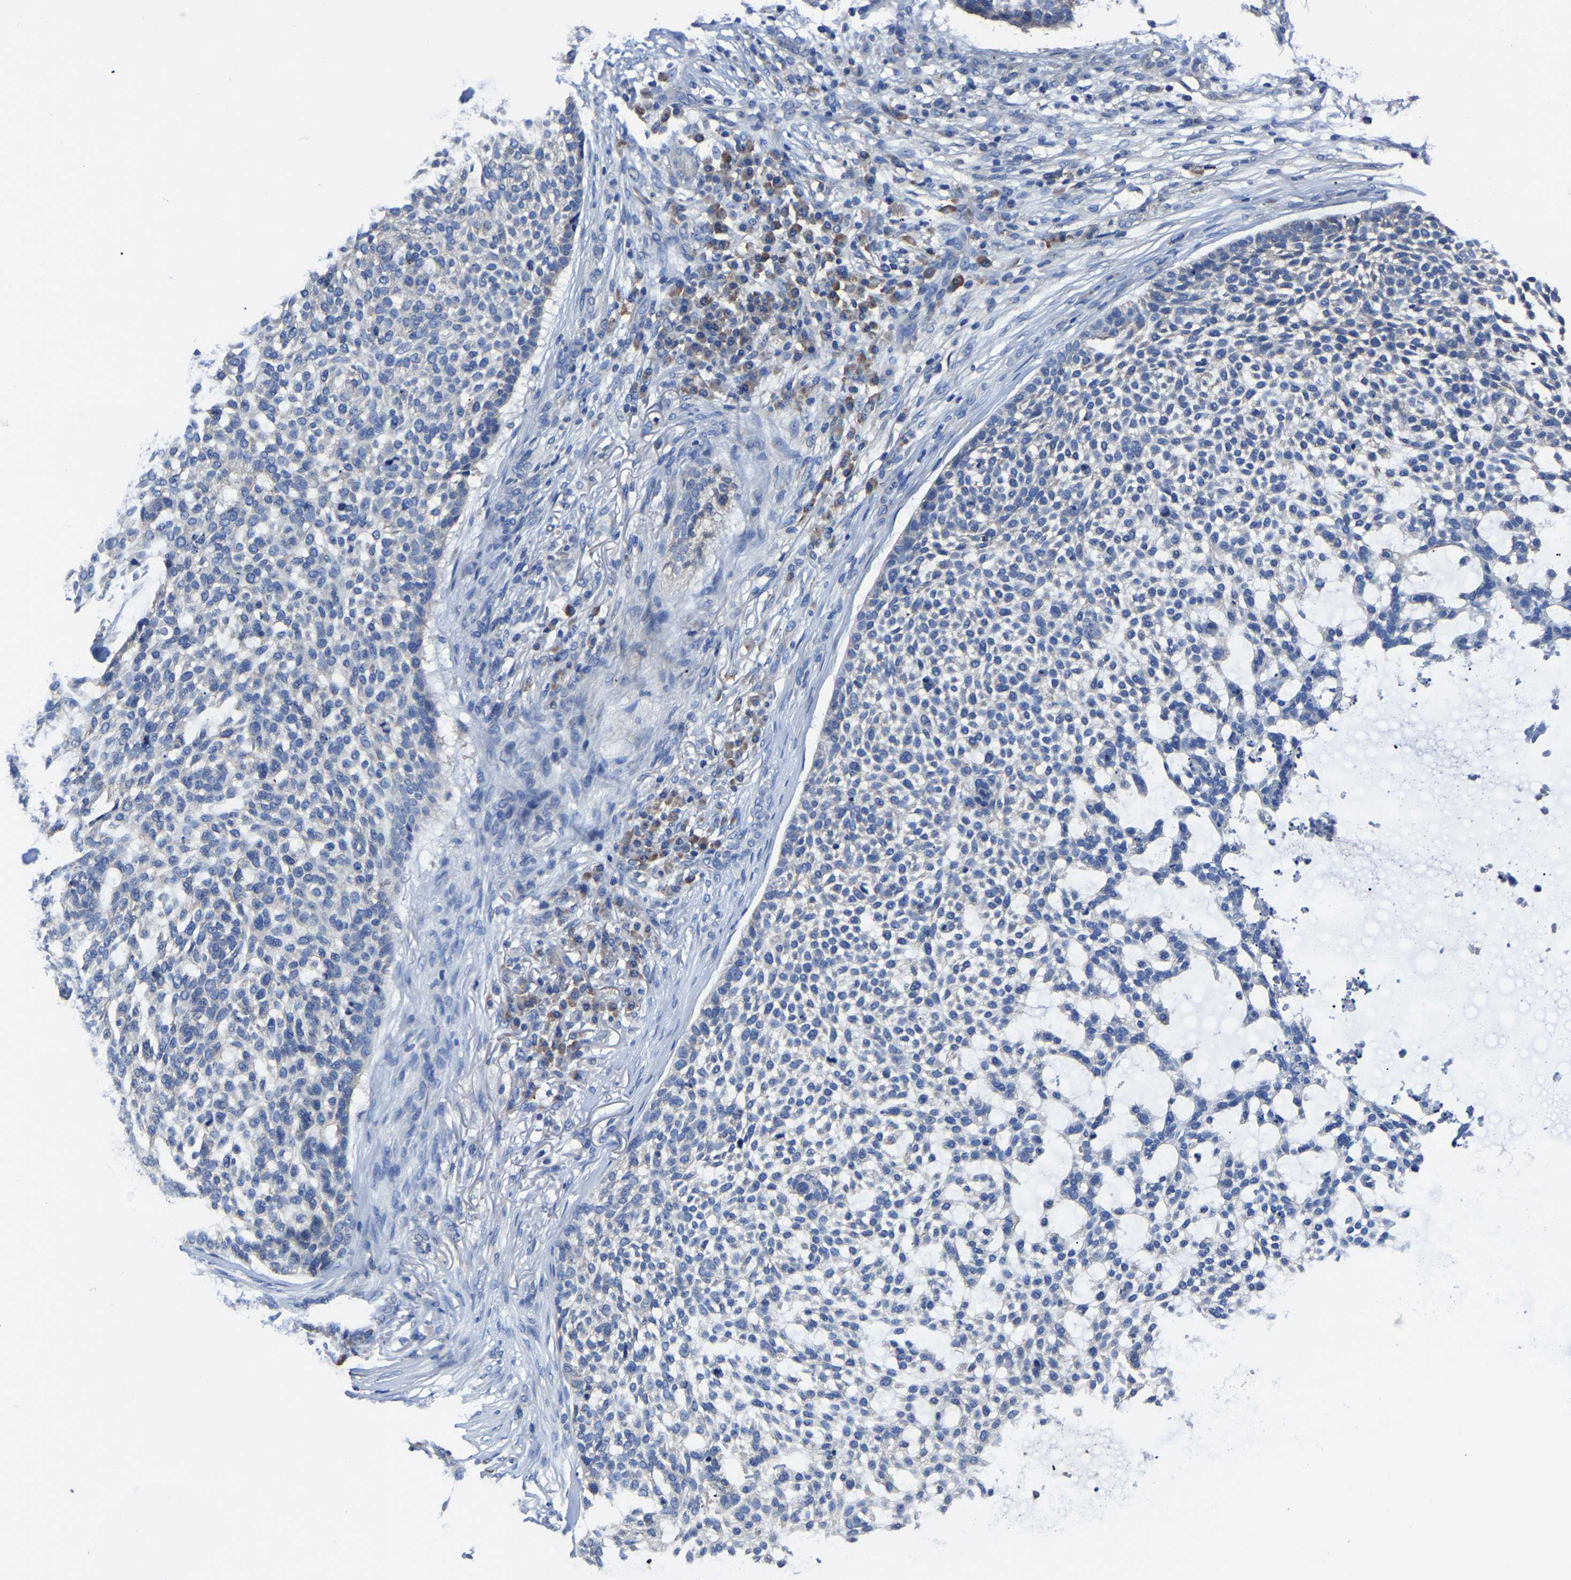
{"staining": {"intensity": "negative", "quantity": "none", "location": "none"}, "tissue": "skin cancer", "cell_type": "Tumor cells", "image_type": "cancer", "snomed": [{"axis": "morphology", "description": "Basal cell carcinoma"}, {"axis": "topography", "description": "Skin"}], "caption": "Micrograph shows no significant protein staining in tumor cells of skin cancer.", "gene": "SRPK2", "patient": {"sex": "female", "age": 64}}